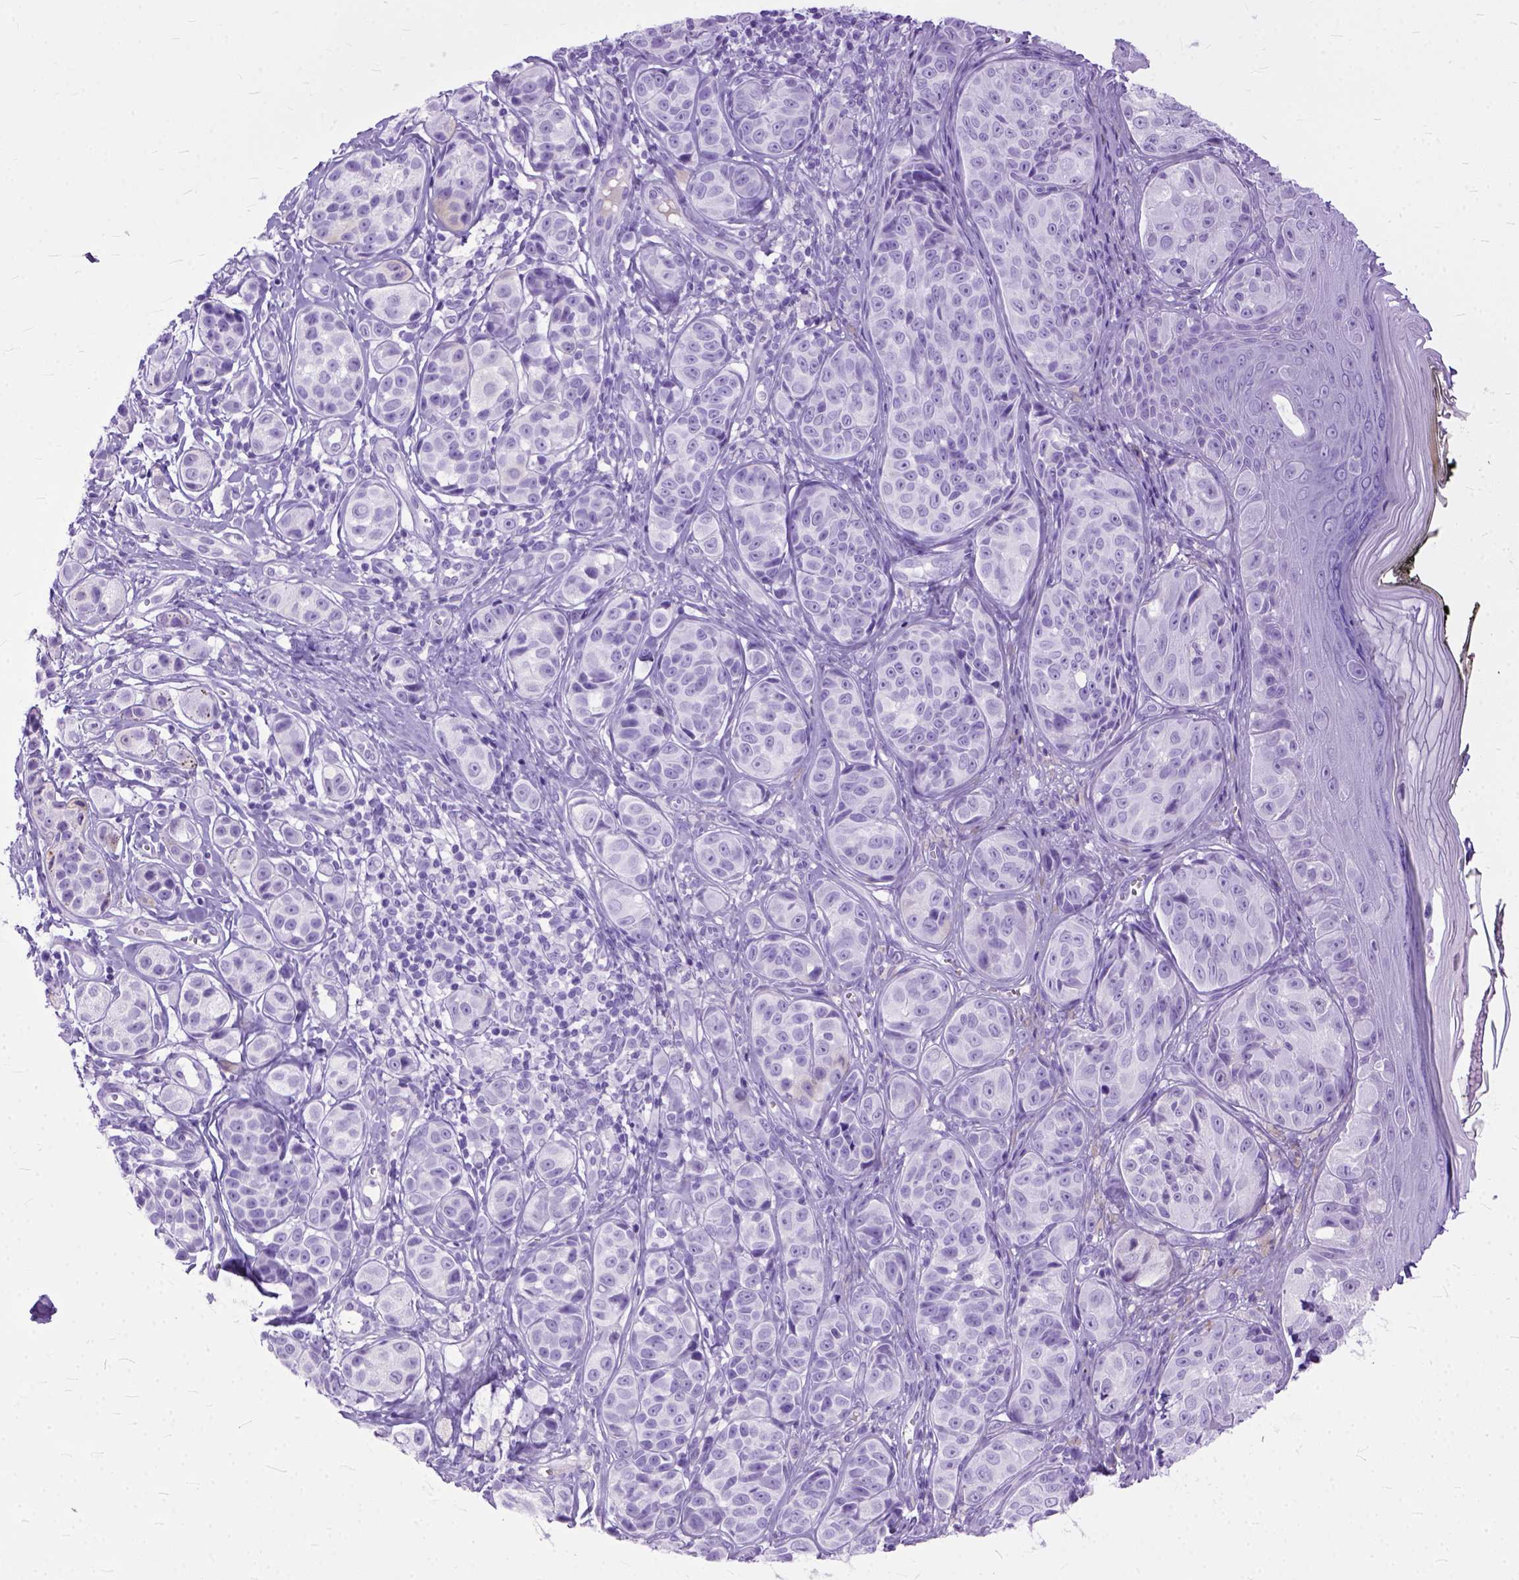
{"staining": {"intensity": "negative", "quantity": "none", "location": "none"}, "tissue": "melanoma", "cell_type": "Tumor cells", "image_type": "cancer", "snomed": [{"axis": "morphology", "description": "Malignant melanoma, NOS"}, {"axis": "topography", "description": "Skin"}], "caption": "An IHC micrograph of melanoma is shown. There is no staining in tumor cells of melanoma.", "gene": "GNGT1", "patient": {"sex": "male", "age": 48}}